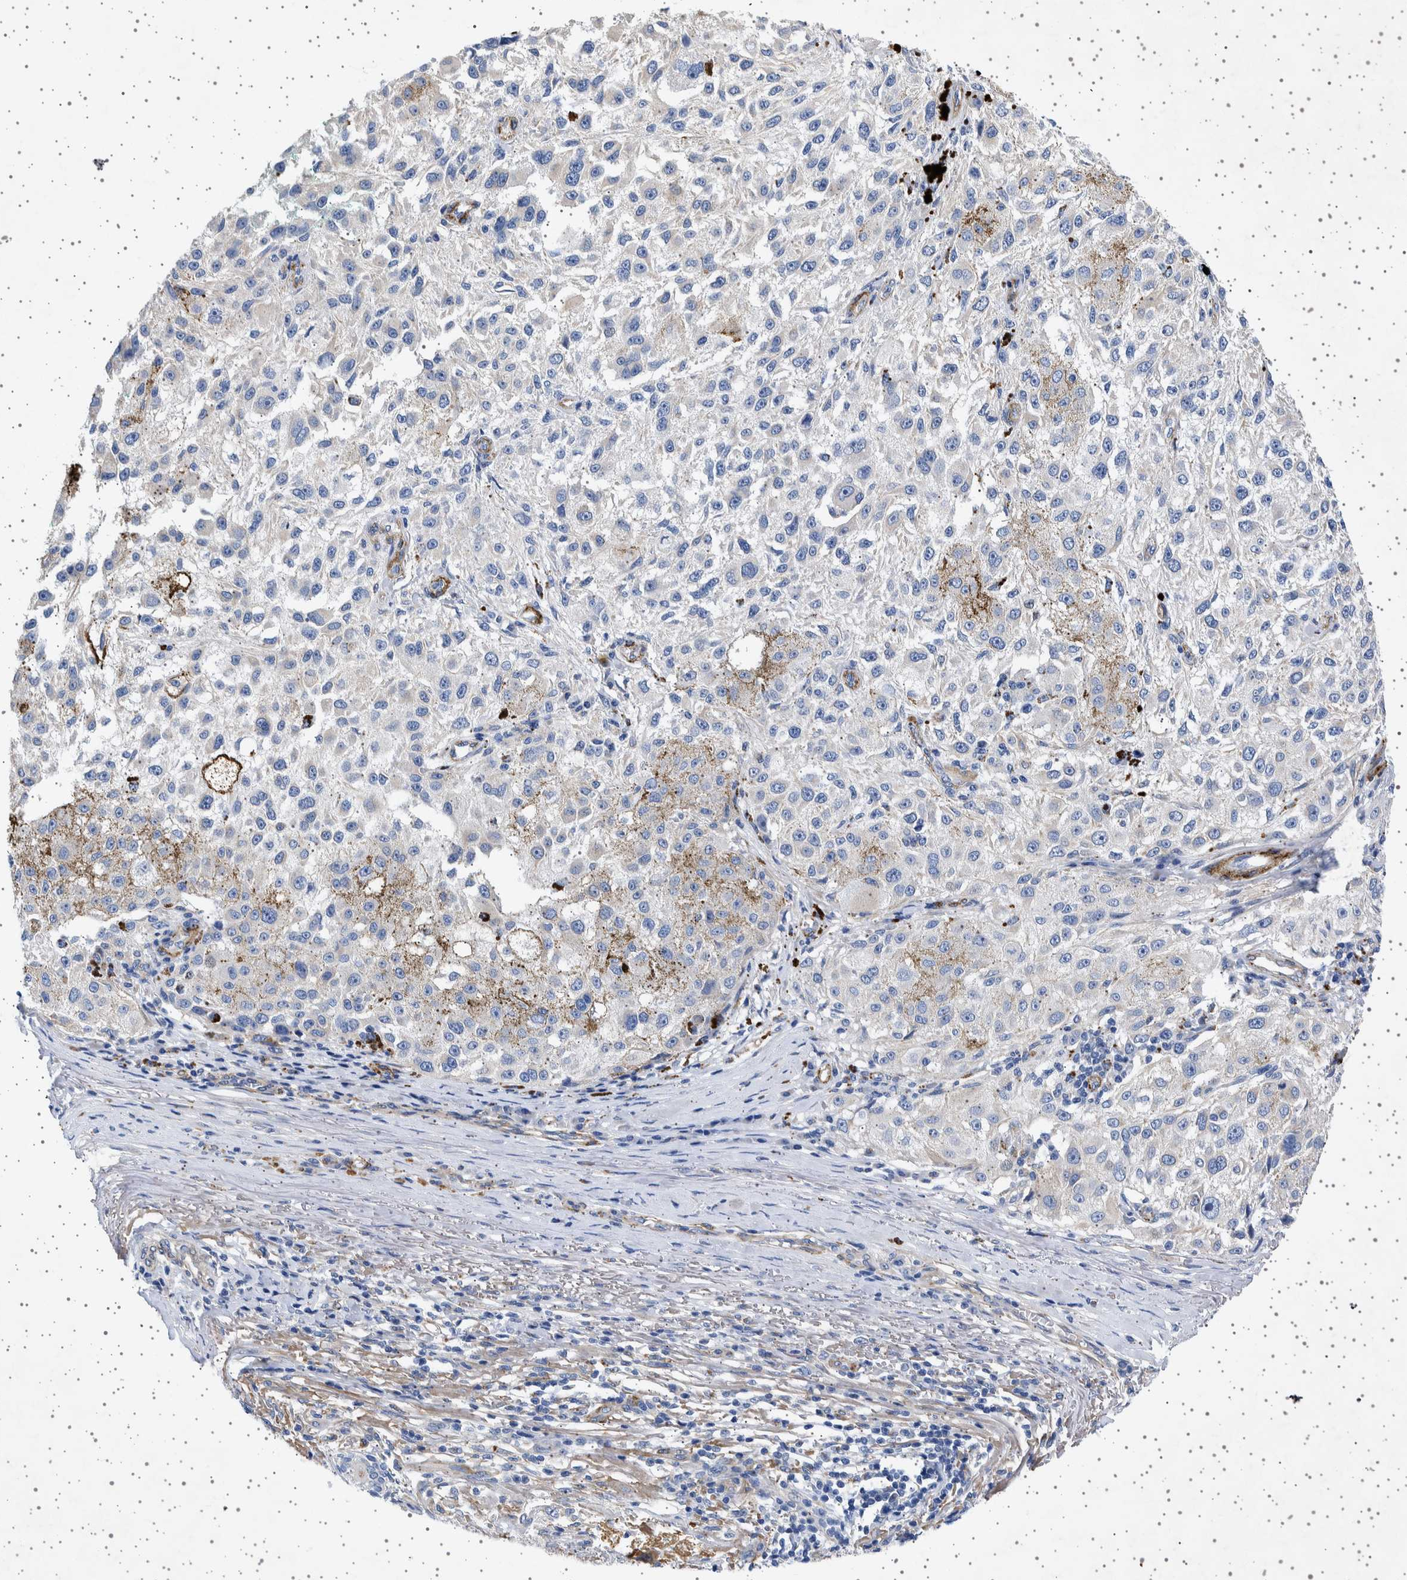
{"staining": {"intensity": "negative", "quantity": "none", "location": "none"}, "tissue": "melanoma", "cell_type": "Tumor cells", "image_type": "cancer", "snomed": [{"axis": "morphology", "description": "Necrosis, NOS"}, {"axis": "morphology", "description": "Malignant melanoma, NOS"}, {"axis": "topography", "description": "Skin"}], "caption": "An IHC histopathology image of malignant melanoma is shown. There is no staining in tumor cells of malignant melanoma.", "gene": "SEPTIN4", "patient": {"sex": "female", "age": 87}}